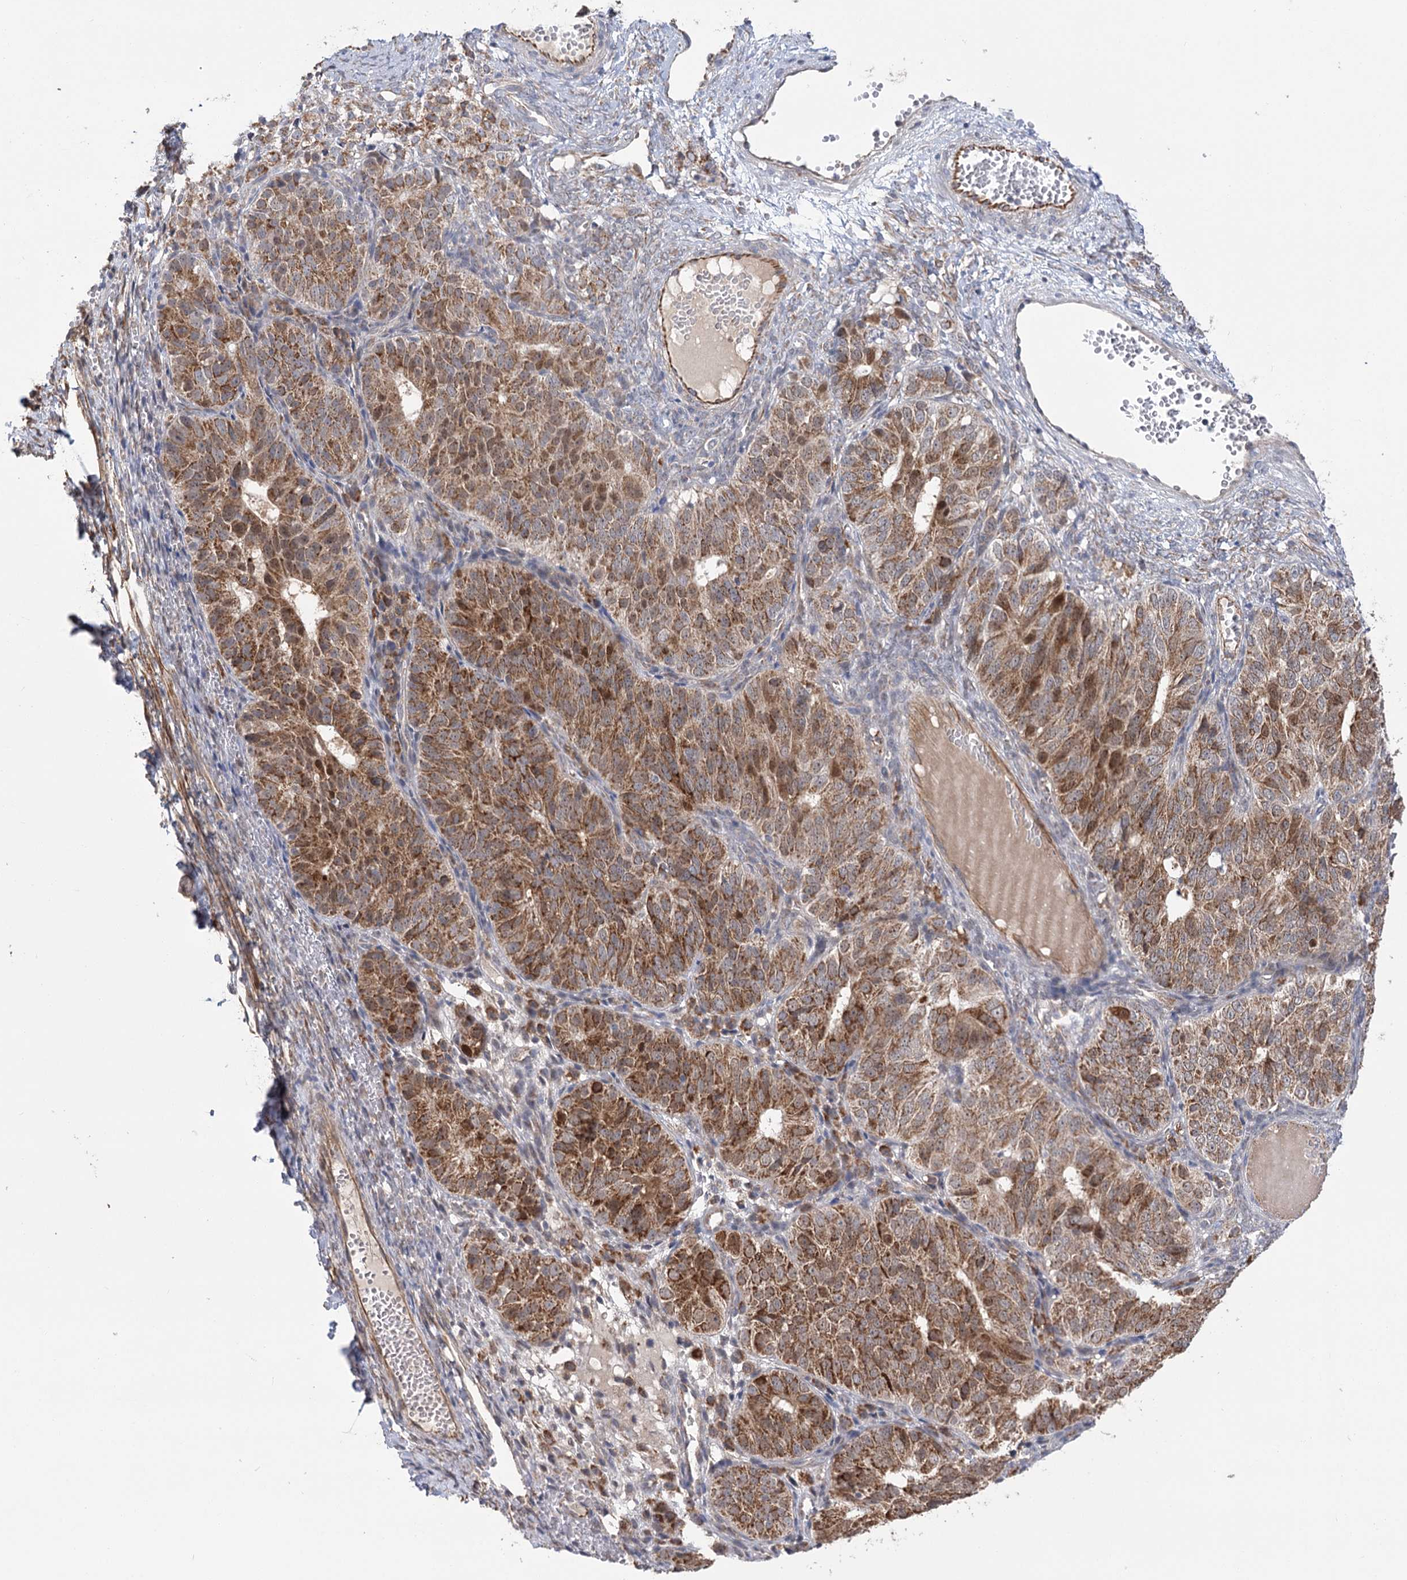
{"staining": {"intensity": "moderate", "quantity": ">75%", "location": "cytoplasmic/membranous,nuclear"}, "tissue": "ovarian cancer", "cell_type": "Tumor cells", "image_type": "cancer", "snomed": [{"axis": "morphology", "description": "Carcinoma, endometroid"}, {"axis": "topography", "description": "Ovary"}], "caption": "A photomicrograph showing moderate cytoplasmic/membranous and nuclear positivity in about >75% of tumor cells in endometroid carcinoma (ovarian), as visualized by brown immunohistochemical staining.", "gene": "ECHDC3", "patient": {"sex": "female", "age": 51}}